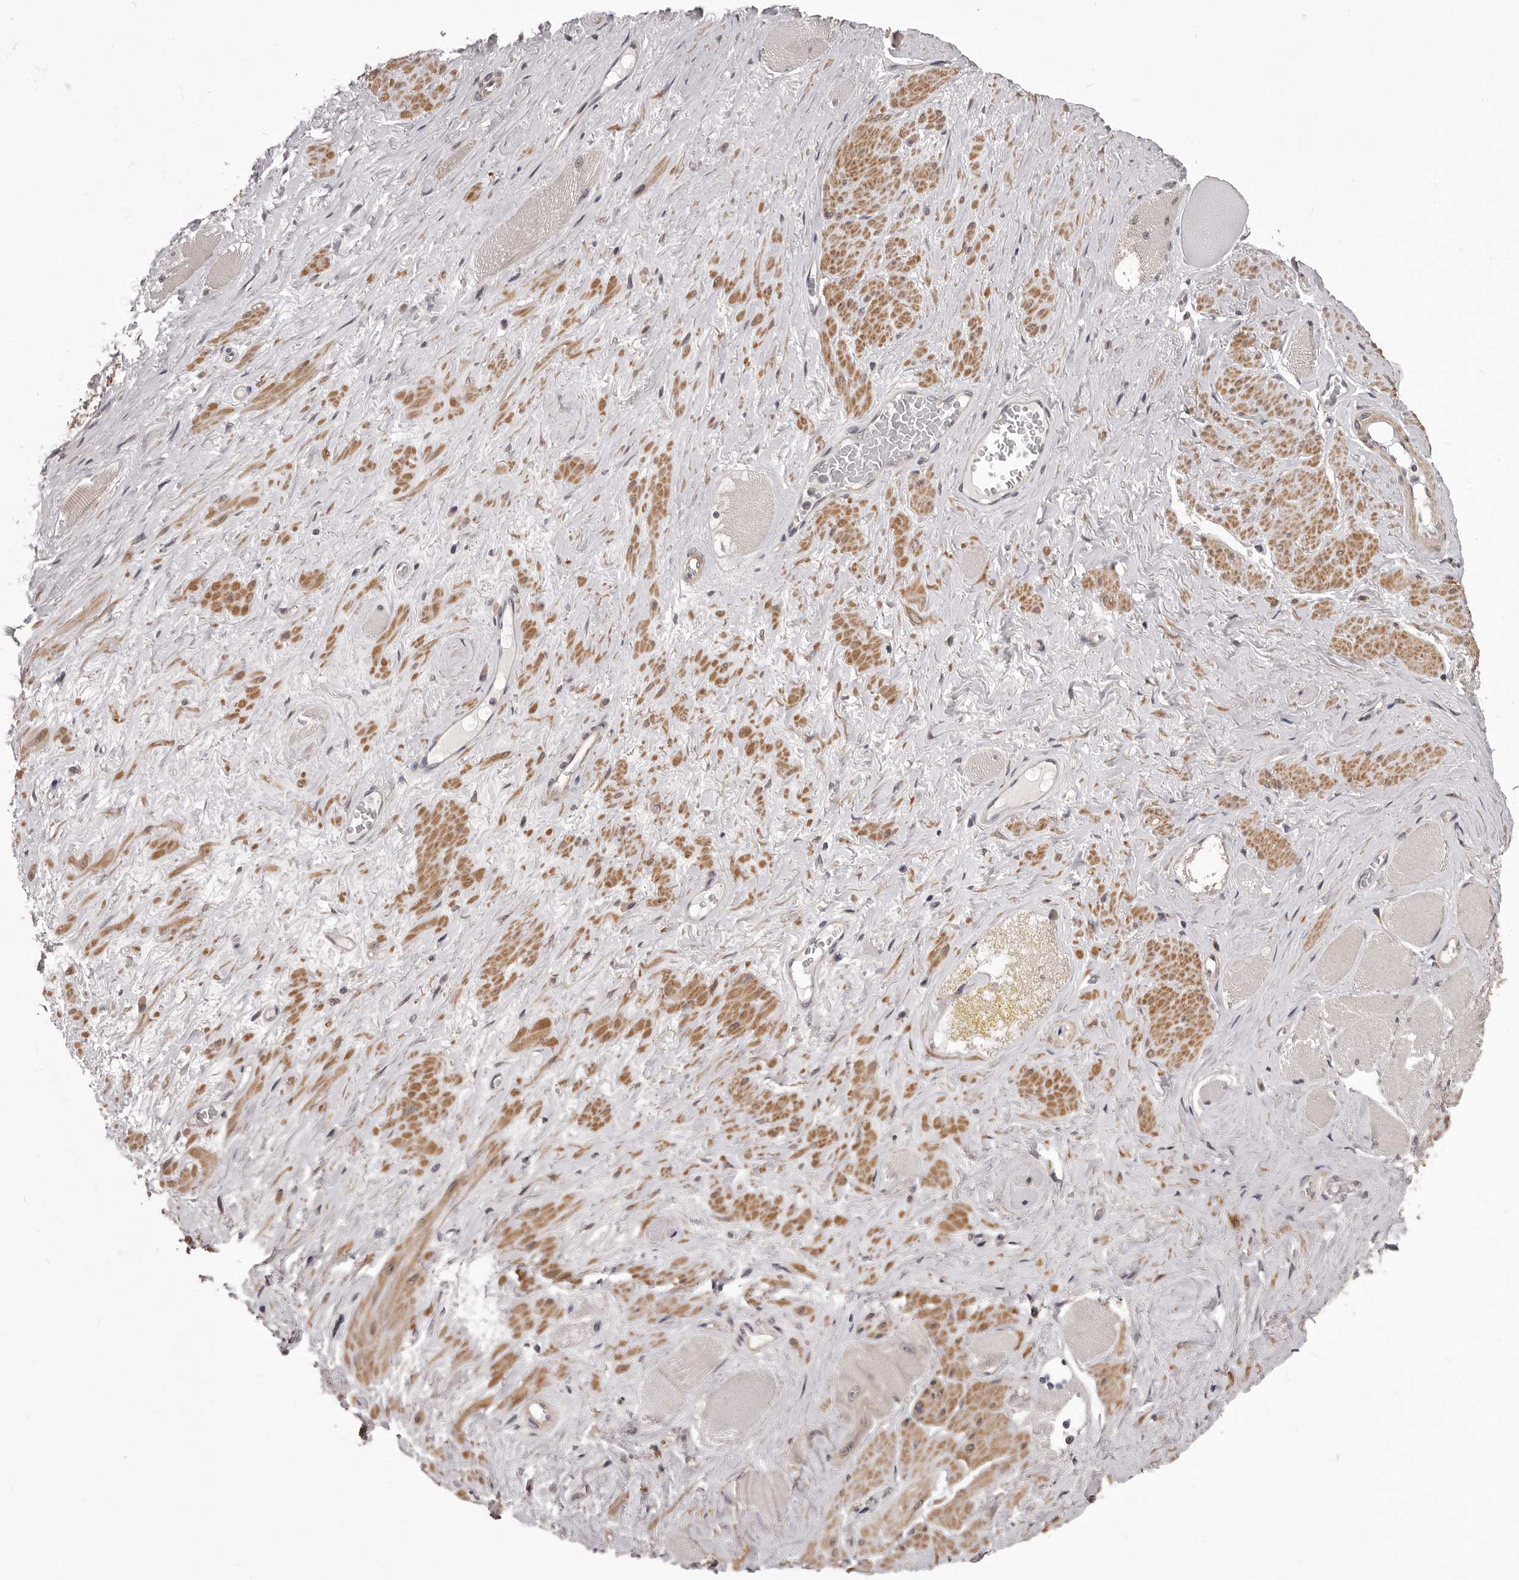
{"staining": {"intensity": "negative", "quantity": "none", "location": "none"}, "tissue": "adipose tissue", "cell_type": "Adipocytes", "image_type": "normal", "snomed": [{"axis": "morphology", "description": "Normal tissue, NOS"}, {"axis": "morphology", "description": "Adenocarcinoma, Low grade"}, {"axis": "topography", "description": "Prostate"}, {"axis": "topography", "description": "Peripheral nerve tissue"}], "caption": "The photomicrograph shows no significant positivity in adipocytes of adipose tissue.", "gene": "CELF3", "patient": {"sex": "male", "age": 63}}